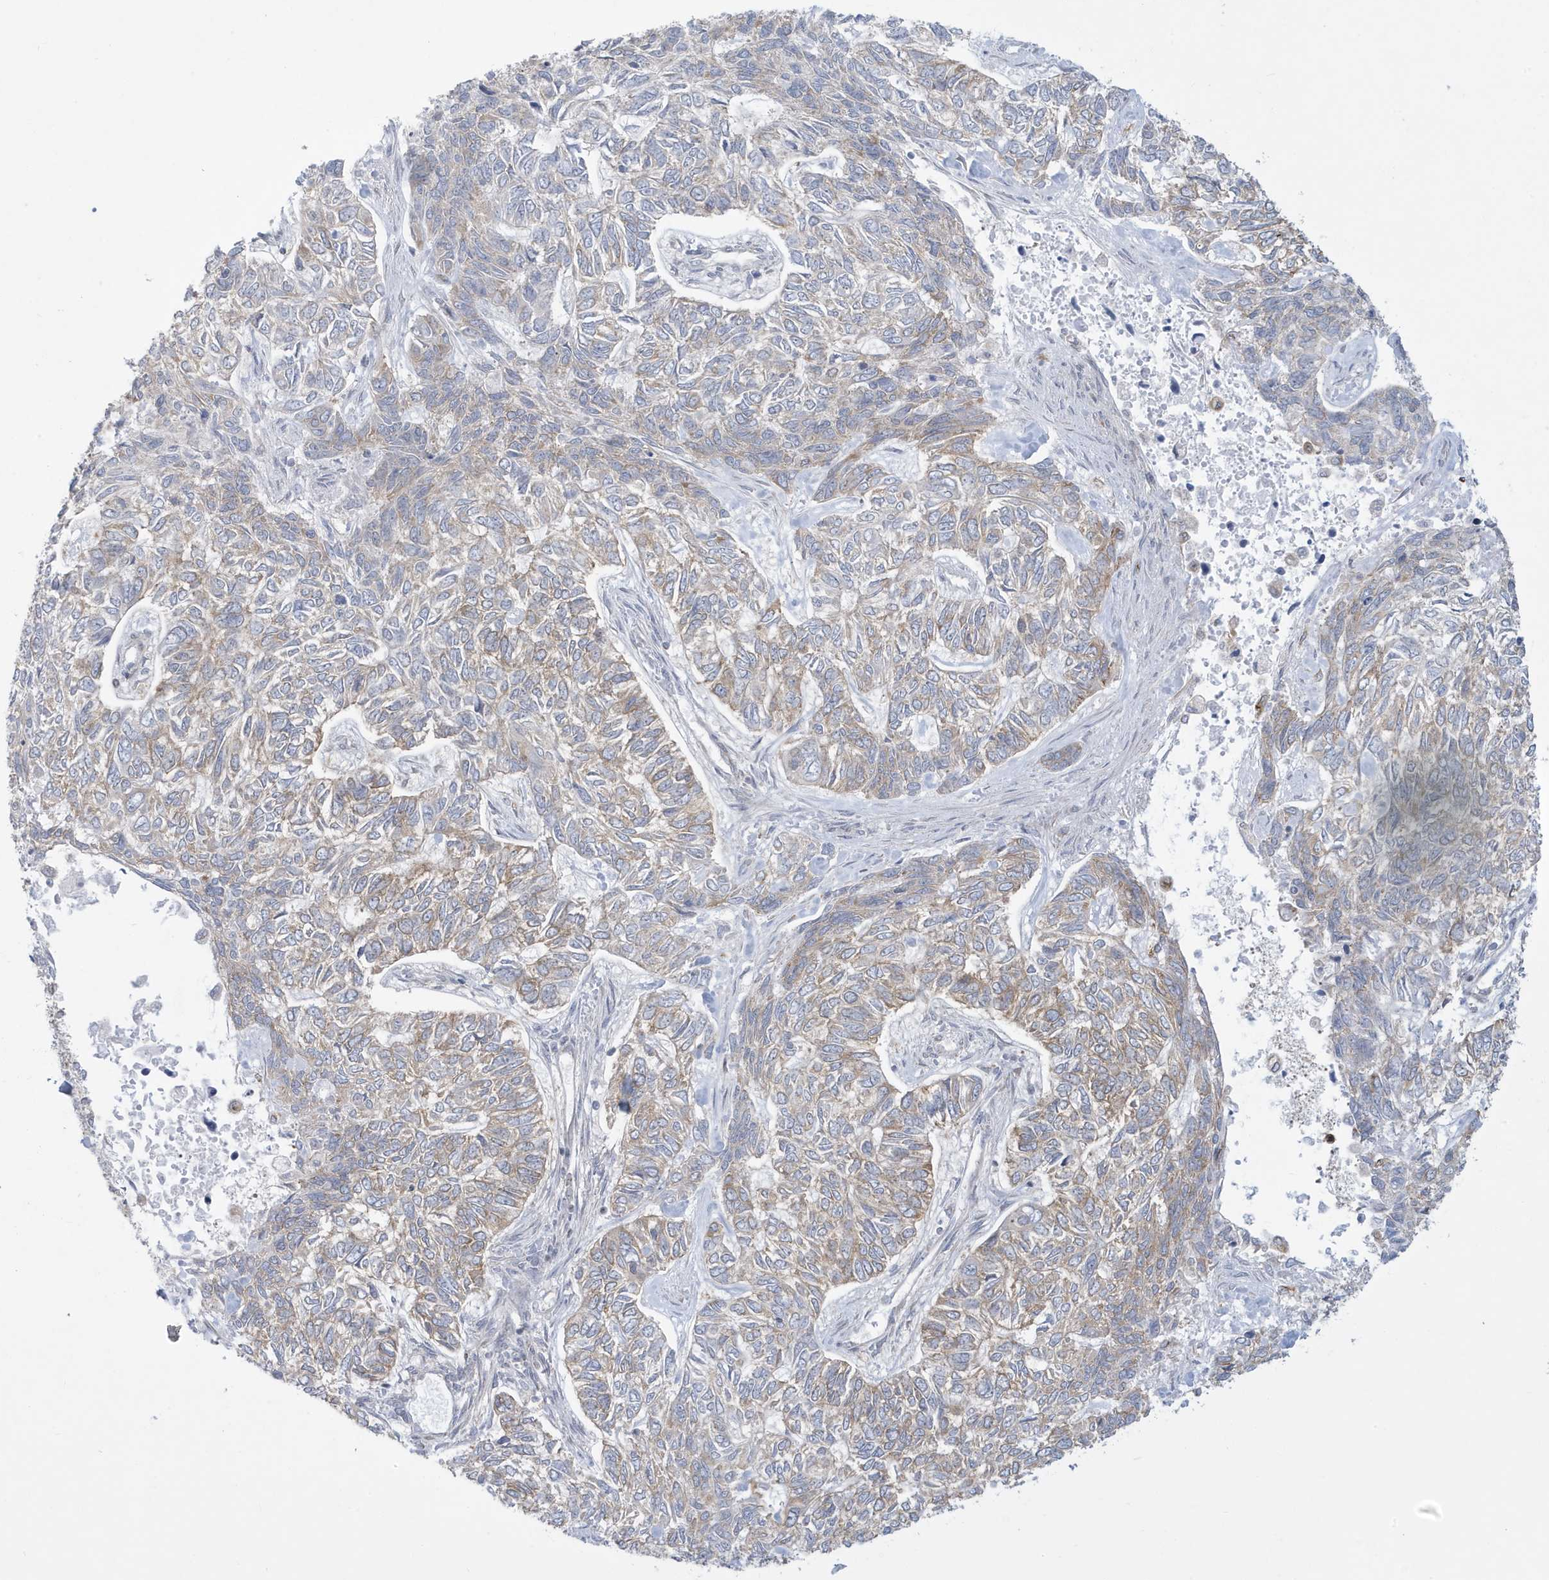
{"staining": {"intensity": "weak", "quantity": "25%-75%", "location": "cytoplasmic/membranous"}, "tissue": "skin cancer", "cell_type": "Tumor cells", "image_type": "cancer", "snomed": [{"axis": "morphology", "description": "Basal cell carcinoma"}, {"axis": "topography", "description": "Skin"}], "caption": "Skin basal cell carcinoma stained with a protein marker demonstrates weak staining in tumor cells.", "gene": "SLAMF9", "patient": {"sex": "female", "age": 65}}